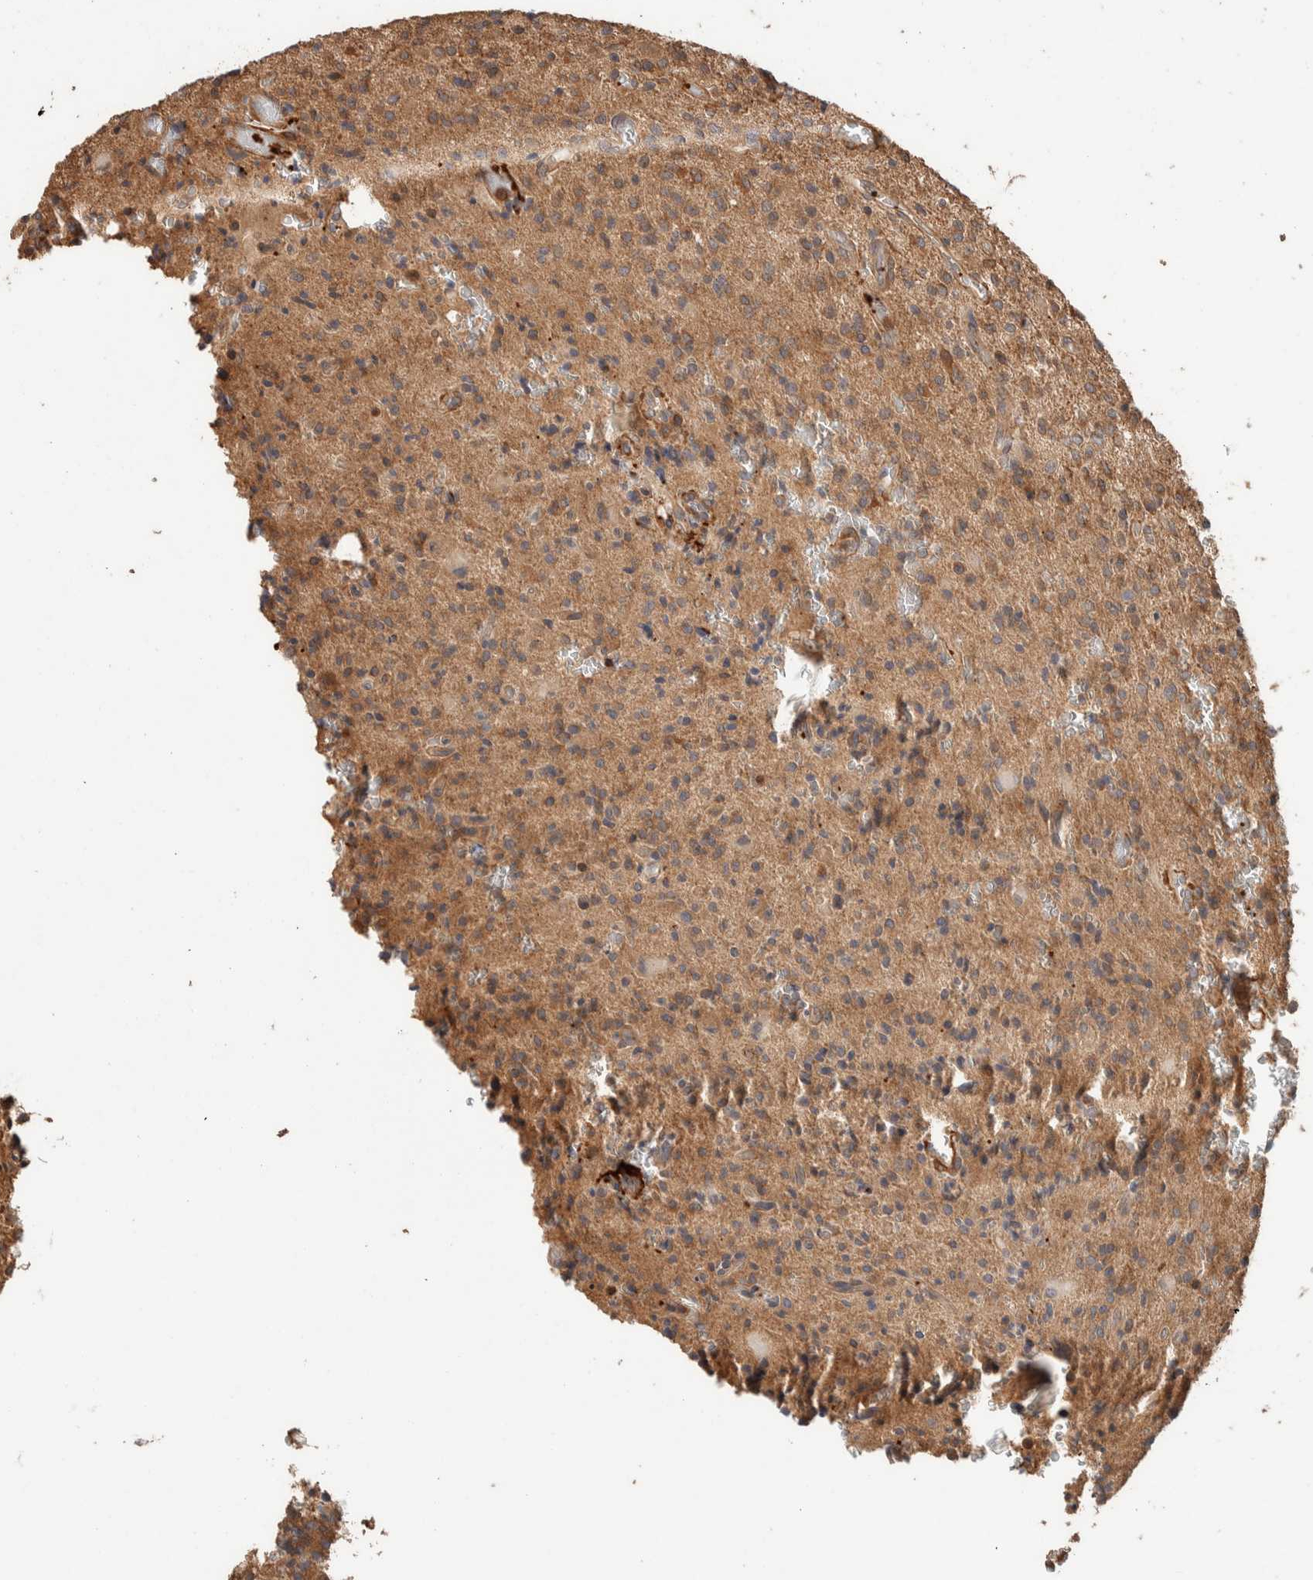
{"staining": {"intensity": "moderate", "quantity": ">75%", "location": "cytoplasmic/membranous"}, "tissue": "glioma", "cell_type": "Tumor cells", "image_type": "cancer", "snomed": [{"axis": "morphology", "description": "Glioma, malignant, High grade"}, {"axis": "topography", "description": "Brain"}], "caption": "Moderate cytoplasmic/membranous protein positivity is appreciated in about >75% of tumor cells in high-grade glioma (malignant).", "gene": "SYNRG", "patient": {"sex": "male", "age": 34}}